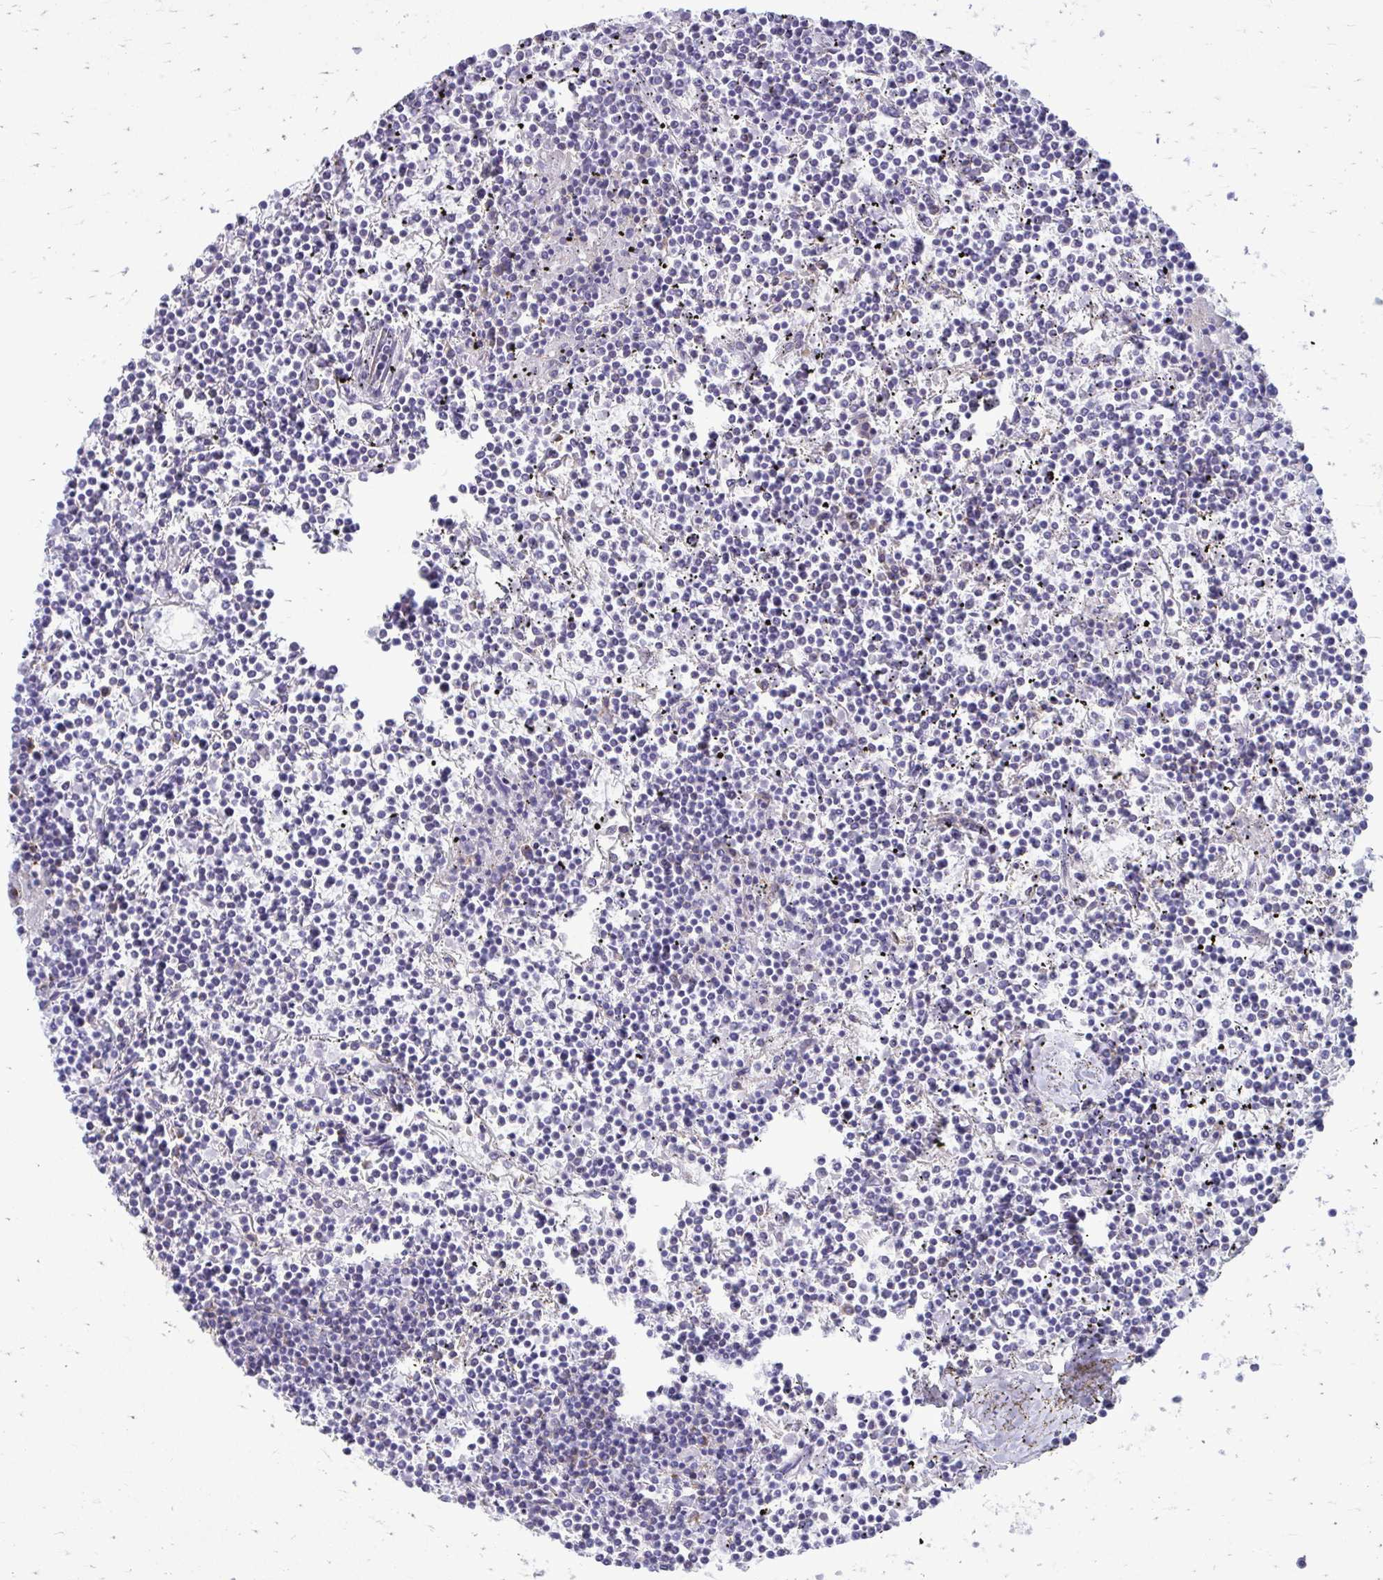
{"staining": {"intensity": "negative", "quantity": "none", "location": "none"}, "tissue": "lymphoma", "cell_type": "Tumor cells", "image_type": "cancer", "snomed": [{"axis": "morphology", "description": "Malignant lymphoma, non-Hodgkin's type, Low grade"}, {"axis": "topography", "description": "Spleen"}], "caption": "This is an immunohistochemistry image of human lymphoma. There is no positivity in tumor cells.", "gene": "CLTA", "patient": {"sex": "female", "age": 19}}